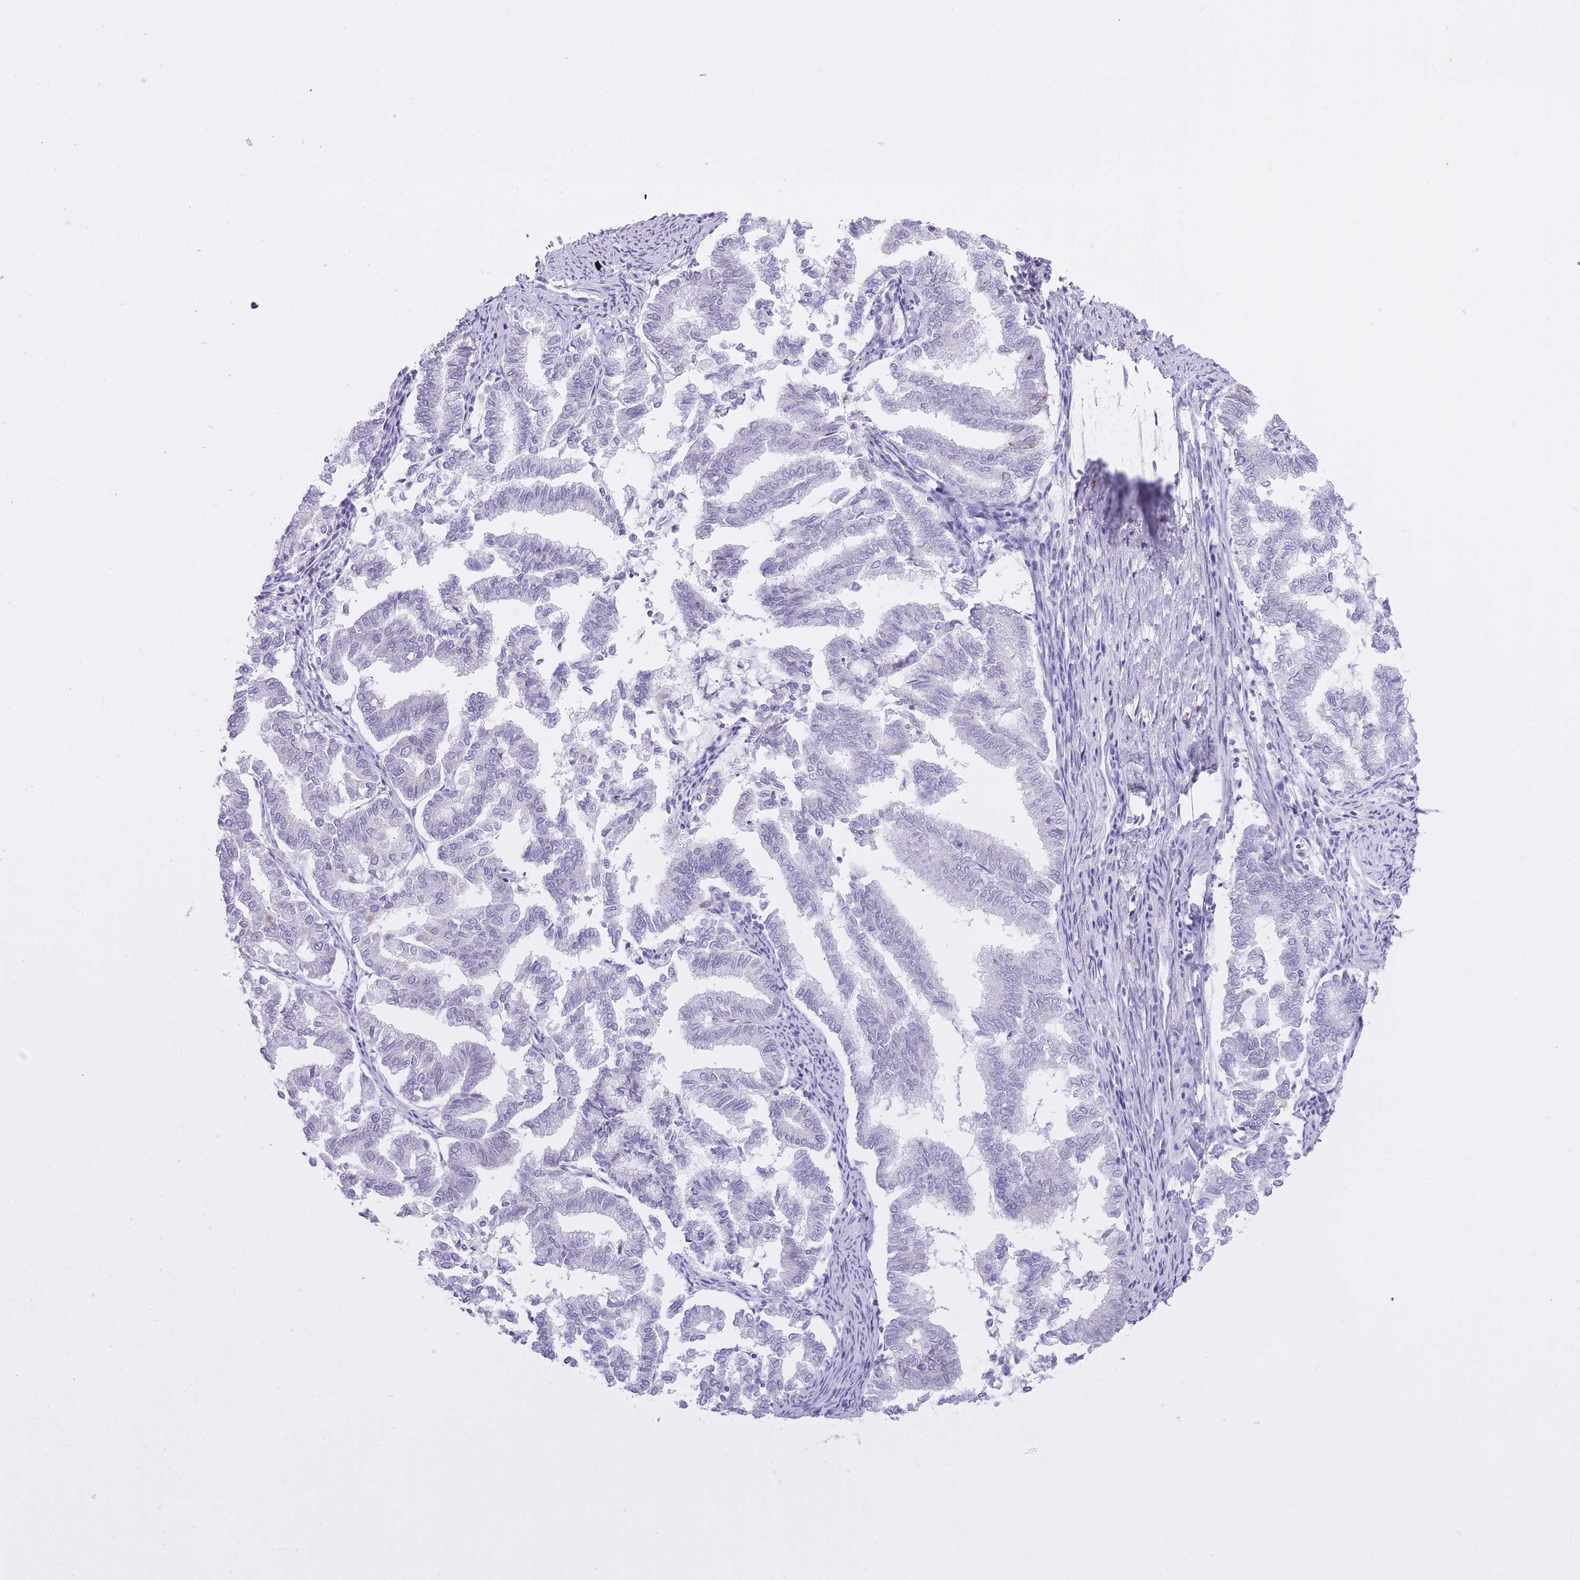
{"staining": {"intensity": "negative", "quantity": "none", "location": "none"}, "tissue": "endometrial cancer", "cell_type": "Tumor cells", "image_type": "cancer", "snomed": [{"axis": "morphology", "description": "Adenocarcinoma, NOS"}, {"axis": "topography", "description": "Endometrium"}], "caption": "Tumor cells are negative for brown protein staining in endometrial cancer (adenocarcinoma).", "gene": "ZNF501", "patient": {"sex": "female", "age": 79}}